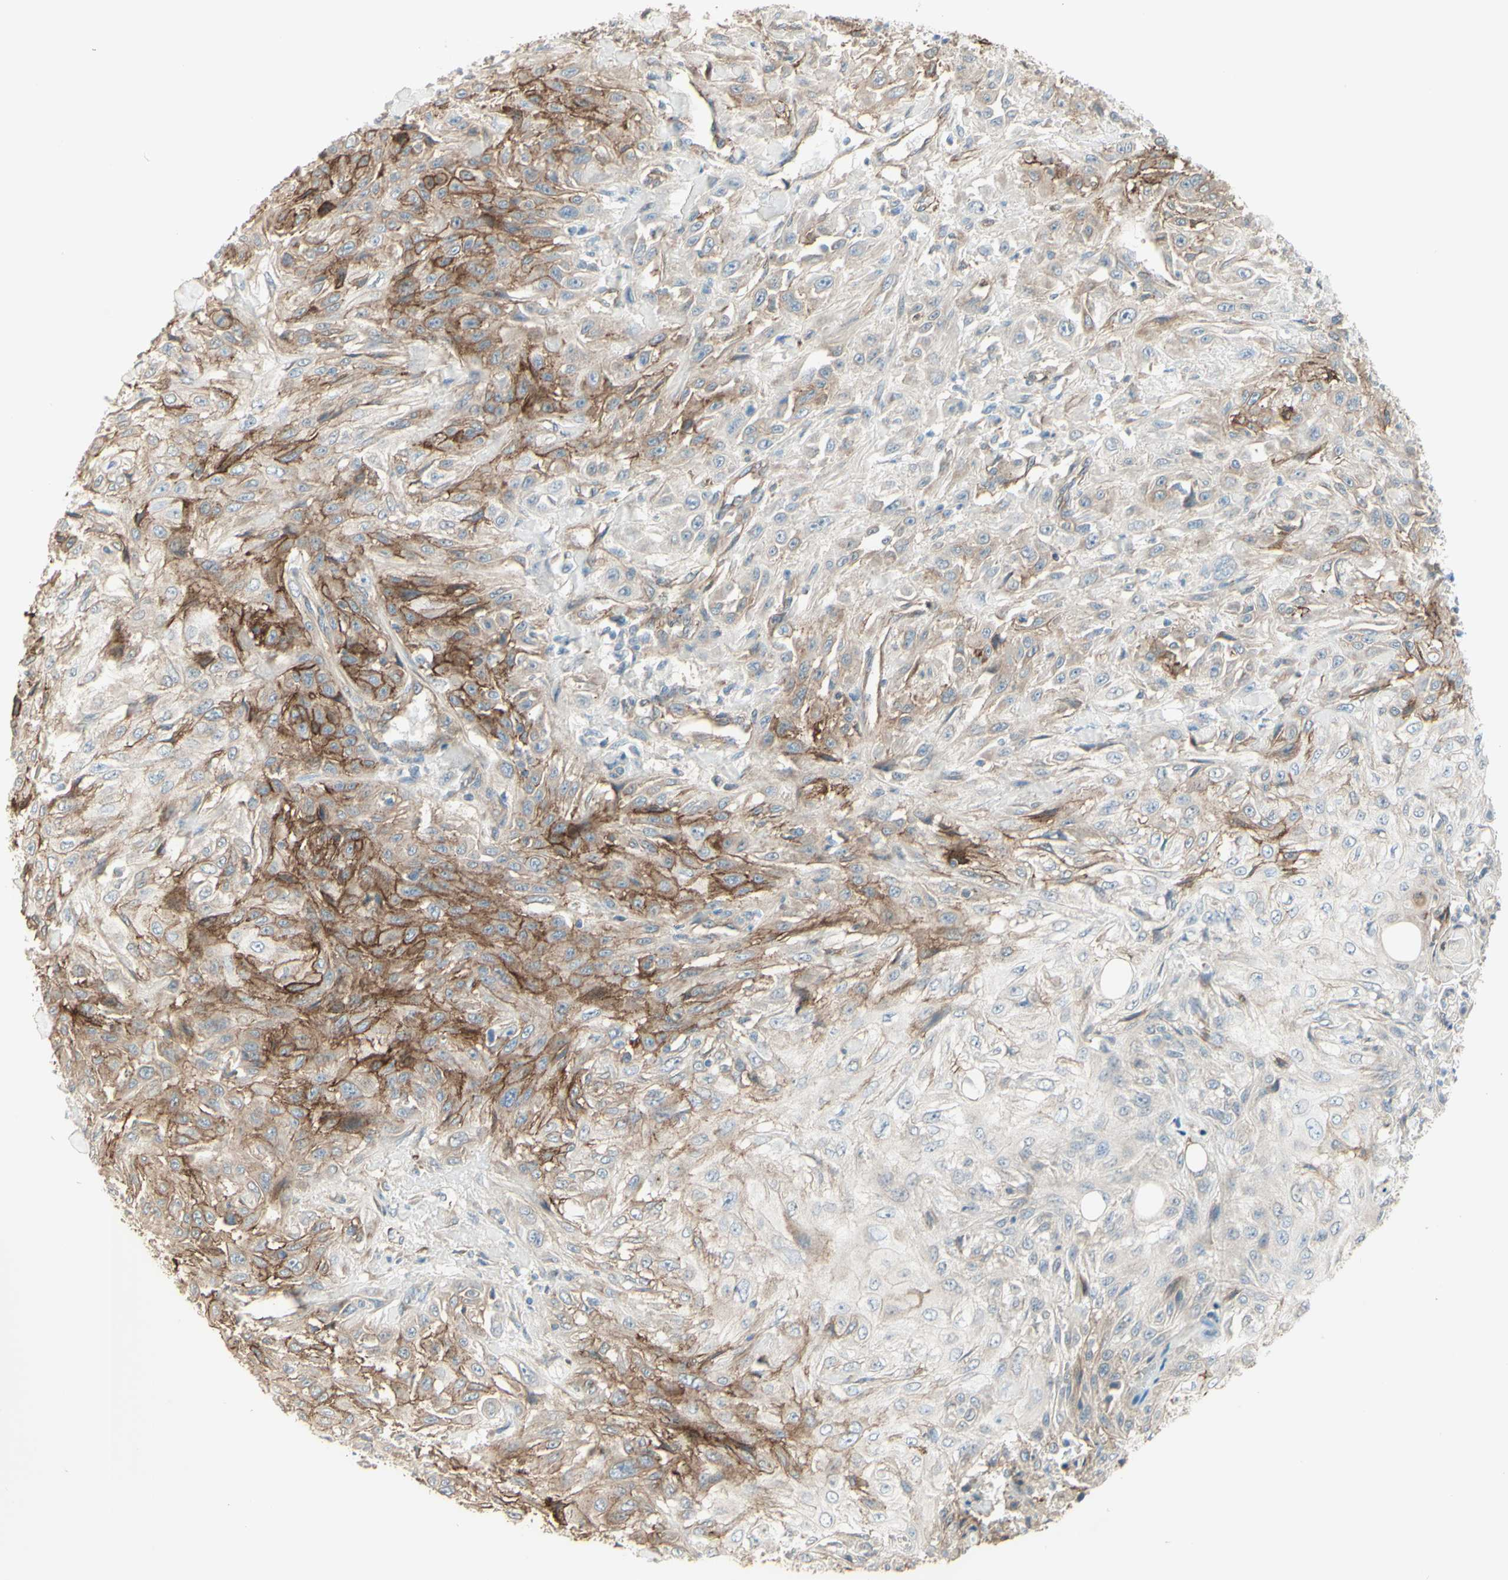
{"staining": {"intensity": "moderate", "quantity": "25%-75%", "location": "cytoplasmic/membranous"}, "tissue": "skin cancer", "cell_type": "Tumor cells", "image_type": "cancer", "snomed": [{"axis": "morphology", "description": "Squamous cell carcinoma, NOS"}, {"axis": "topography", "description": "Skin"}], "caption": "The photomicrograph demonstrates a brown stain indicating the presence of a protein in the cytoplasmic/membranous of tumor cells in skin cancer.", "gene": "RNF149", "patient": {"sex": "male", "age": 75}}